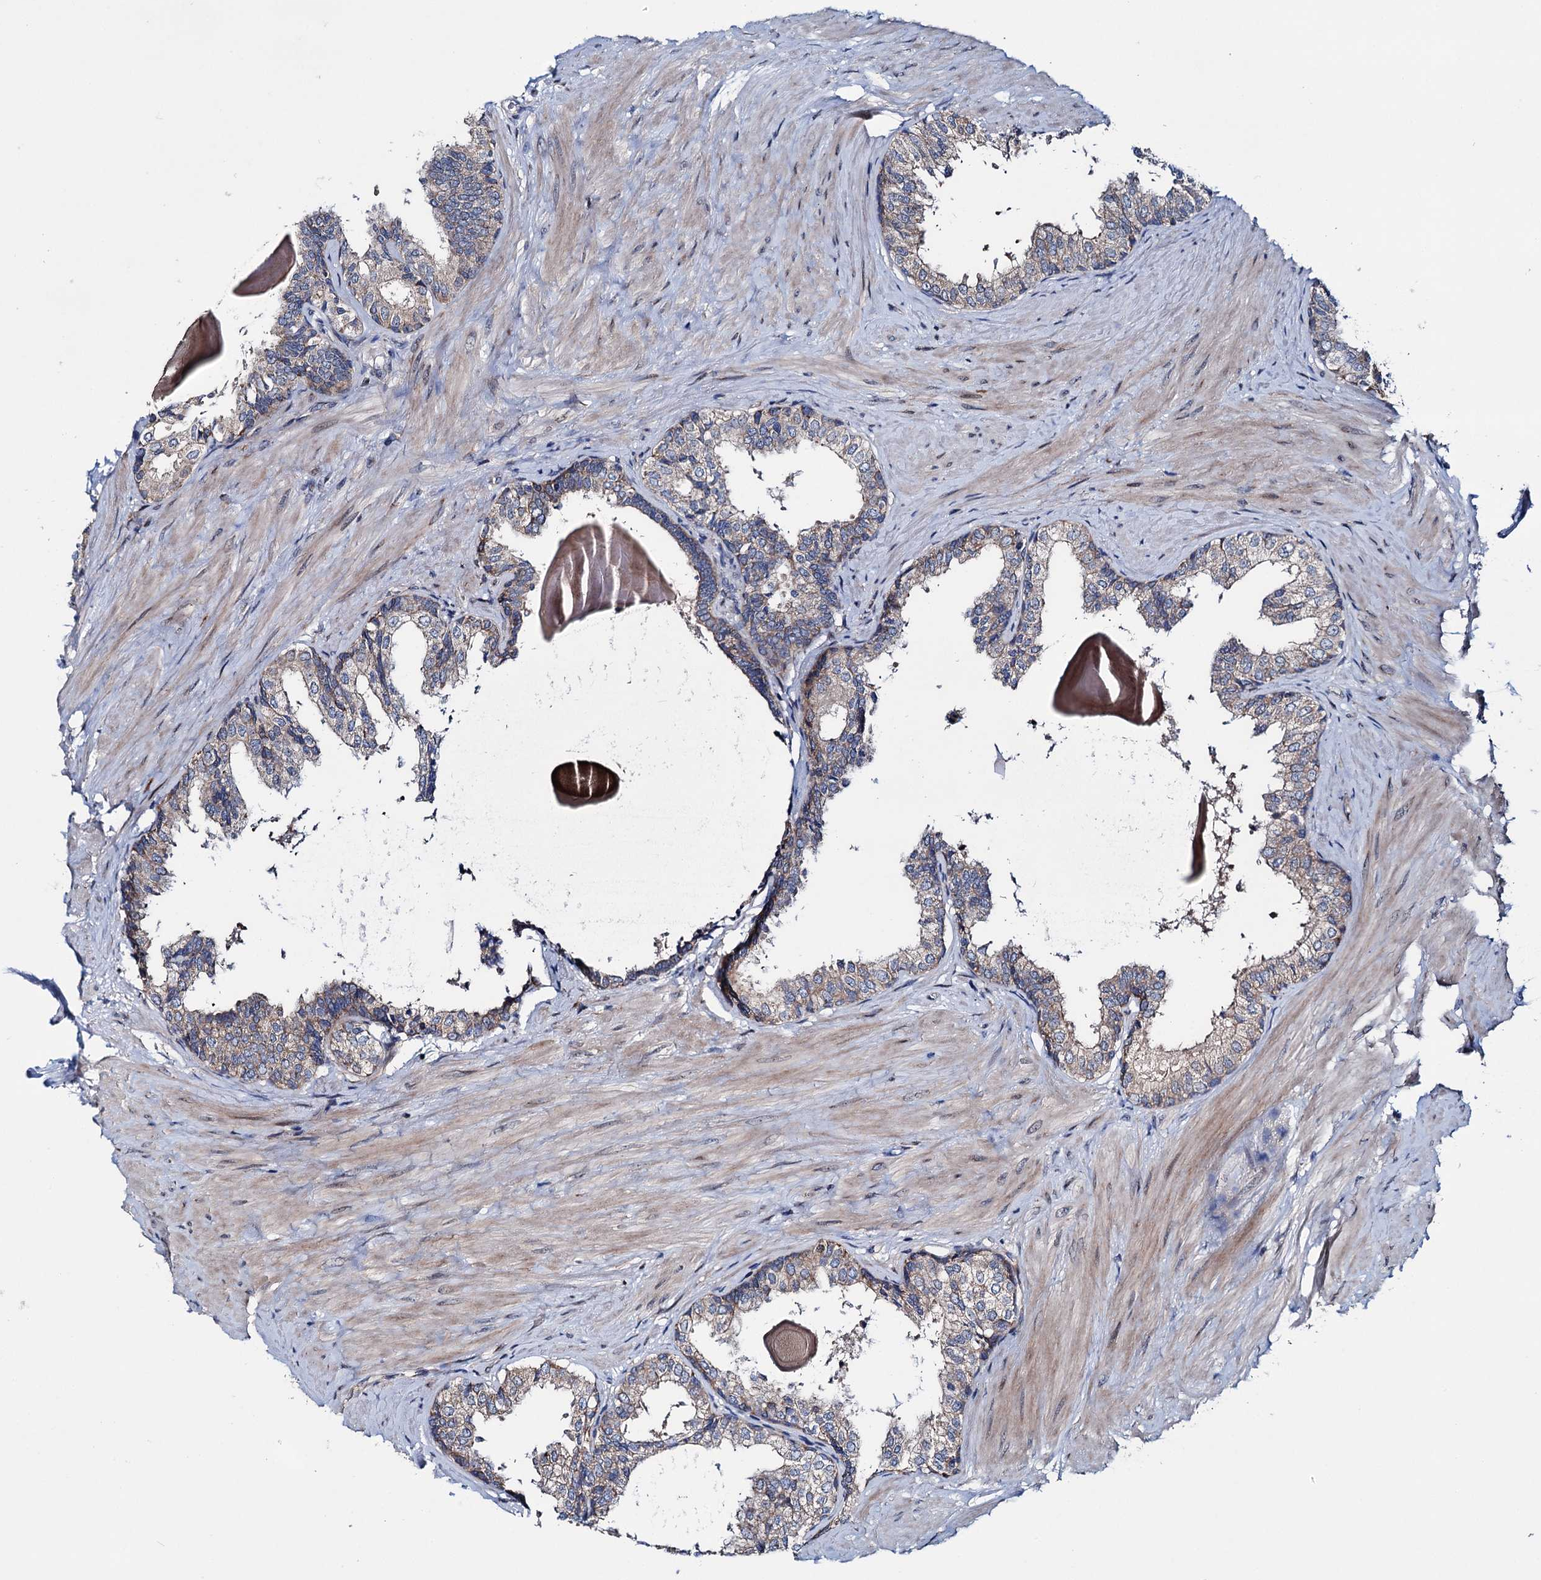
{"staining": {"intensity": "moderate", "quantity": "25%-75%", "location": "cytoplasmic/membranous"}, "tissue": "prostate", "cell_type": "Glandular cells", "image_type": "normal", "snomed": [{"axis": "morphology", "description": "Normal tissue, NOS"}, {"axis": "topography", "description": "Prostate"}], "caption": "Moderate cytoplasmic/membranous expression is identified in approximately 25%-75% of glandular cells in normal prostate. (DAB (3,3'-diaminobenzidine) IHC, brown staining for protein, blue staining for nuclei).", "gene": "EYA4", "patient": {"sex": "male", "age": 48}}